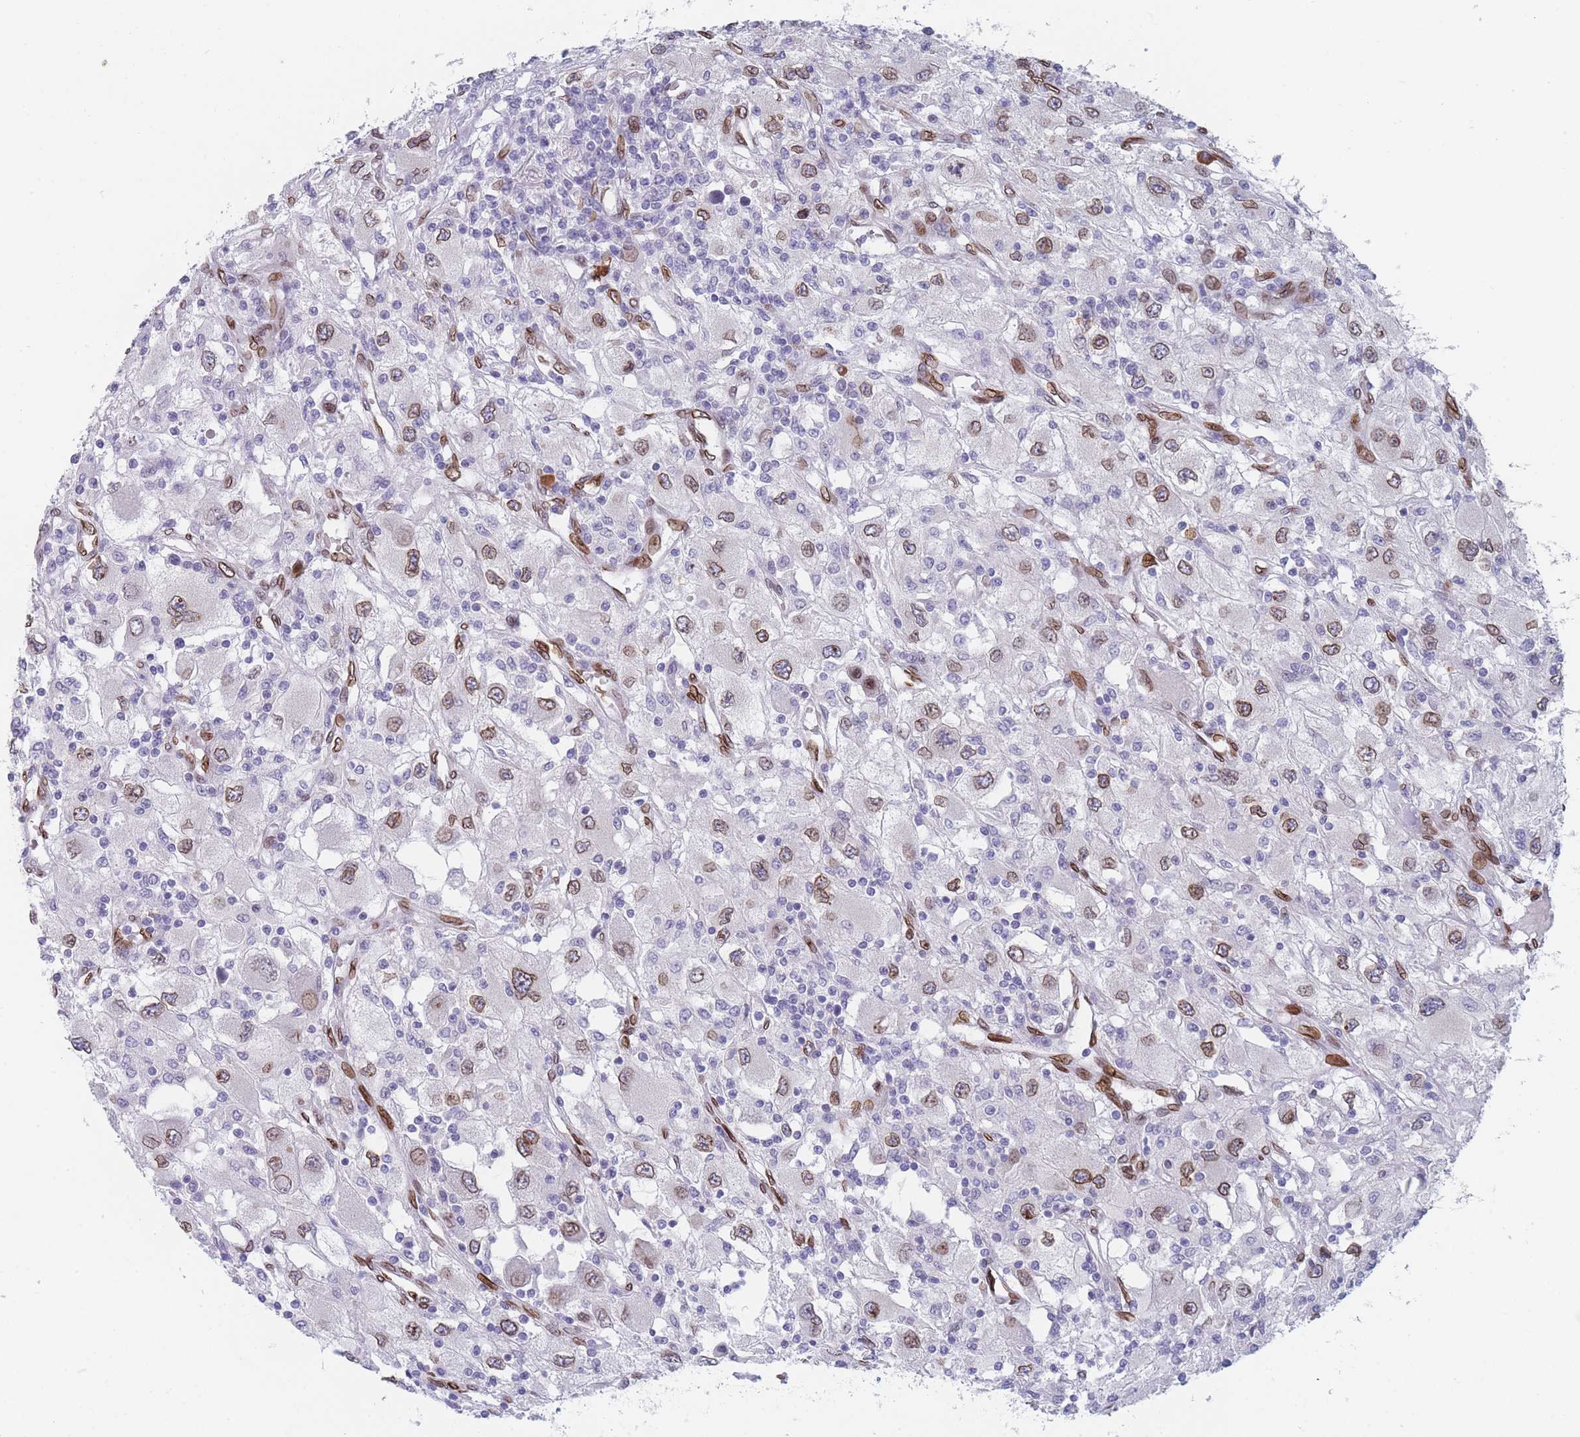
{"staining": {"intensity": "moderate", "quantity": "25%-75%", "location": "cytoplasmic/membranous,nuclear"}, "tissue": "renal cancer", "cell_type": "Tumor cells", "image_type": "cancer", "snomed": [{"axis": "morphology", "description": "Adenocarcinoma, NOS"}, {"axis": "topography", "description": "Kidney"}], "caption": "Approximately 25%-75% of tumor cells in renal adenocarcinoma exhibit moderate cytoplasmic/membranous and nuclear protein positivity as visualized by brown immunohistochemical staining.", "gene": "ZBTB1", "patient": {"sex": "female", "age": 67}}